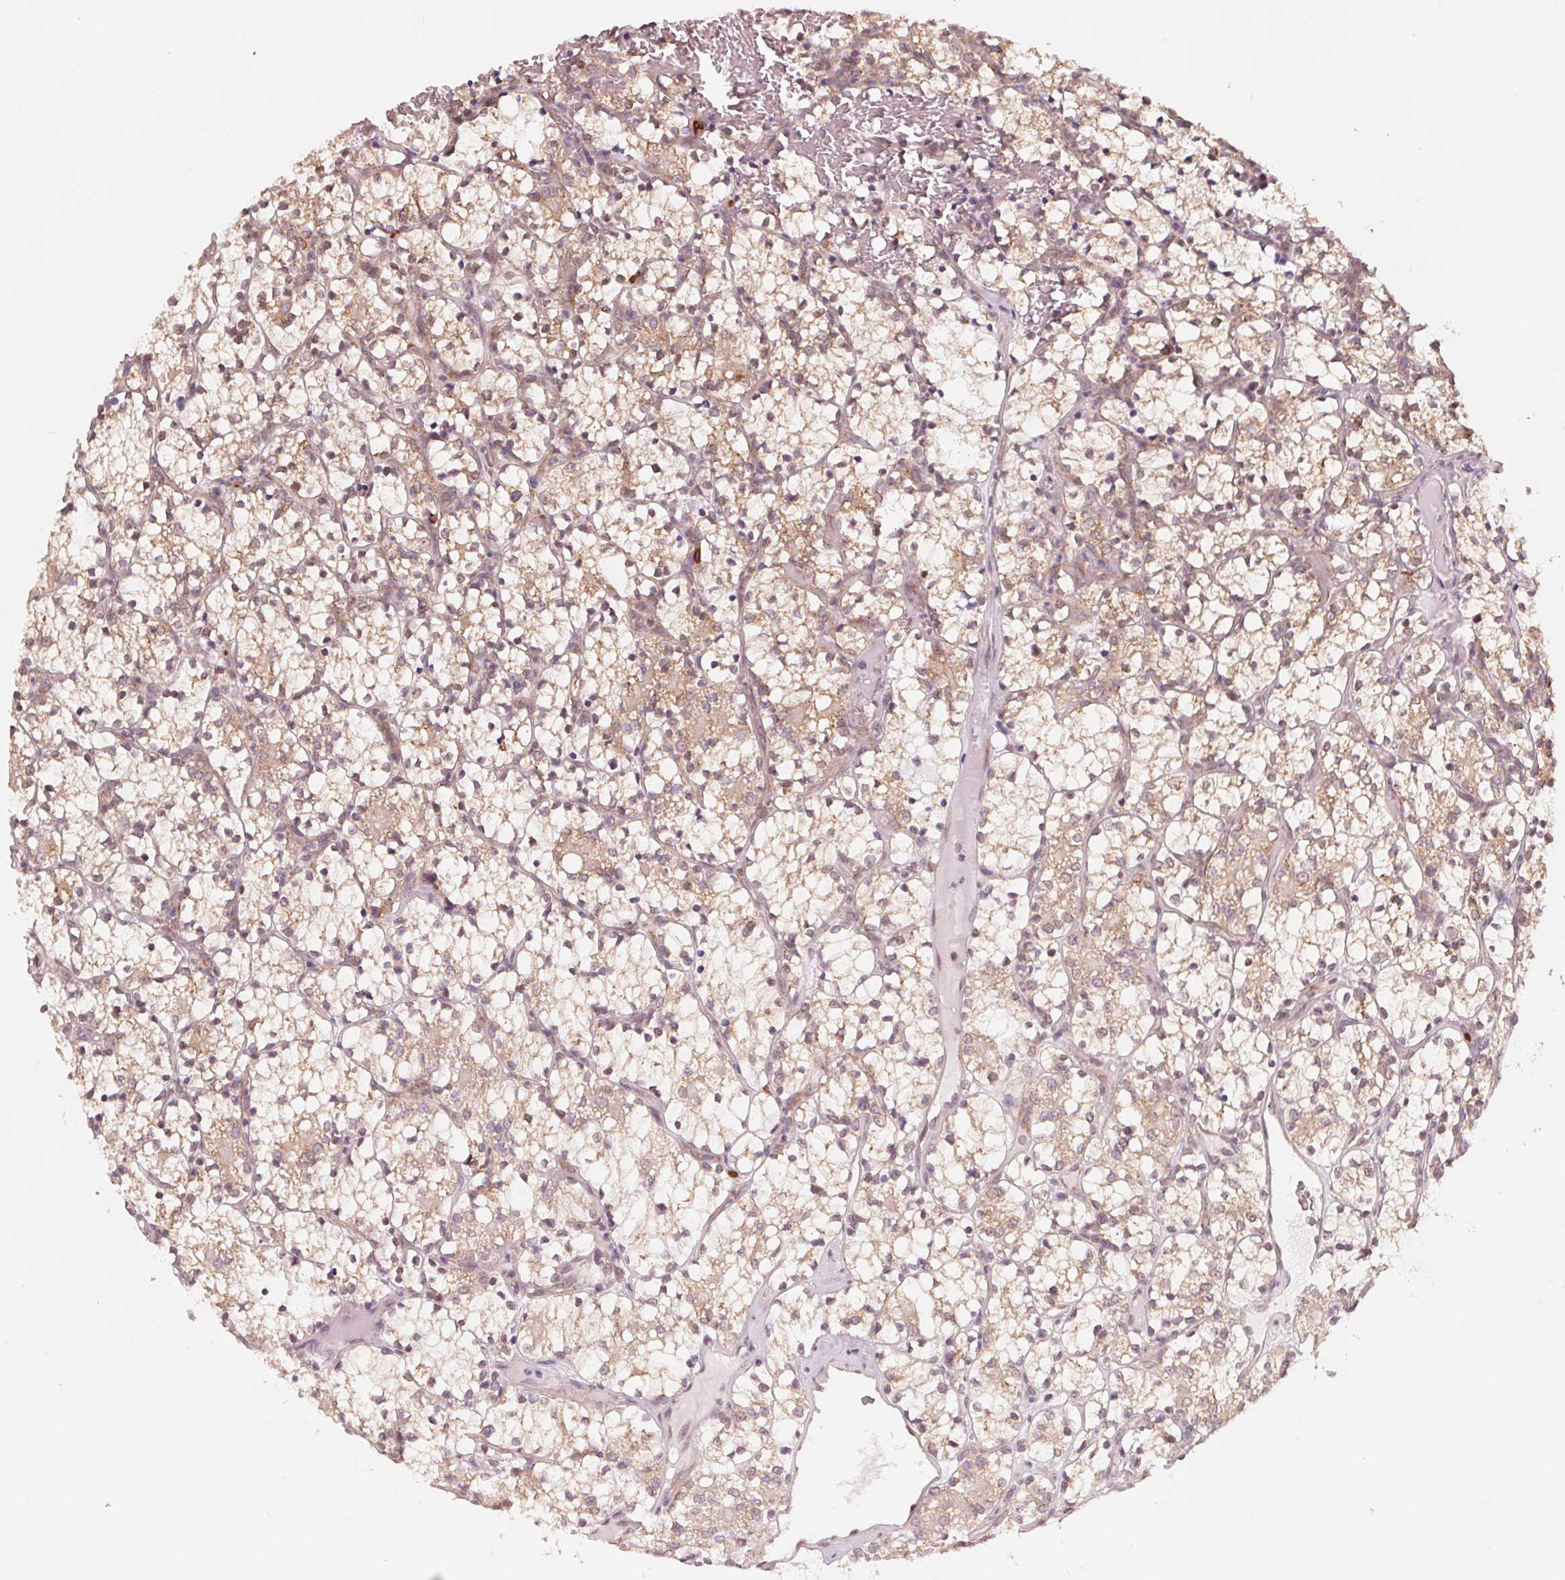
{"staining": {"intensity": "weak", "quantity": "25%-75%", "location": "cytoplasmic/membranous"}, "tissue": "renal cancer", "cell_type": "Tumor cells", "image_type": "cancer", "snomed": [{"axis": "morphology", "description": "Adenocarcinoma, NOS"}, {"axis": "topography", "description": "Kidney"}], "caption": "Protein expression analysis of renal adenocarcinoma exhibits weak cytoplasmic/membranous staining in about 25%-75% of tumor cells. The staining was performed using DAB (3,3'-diaminobenzidine), with brown indicating positive protein expression. Nuclei are stained blue with hematoxylin.", "gene": "GIGYF2", "patient": {"sex": "female", "age": 69}}